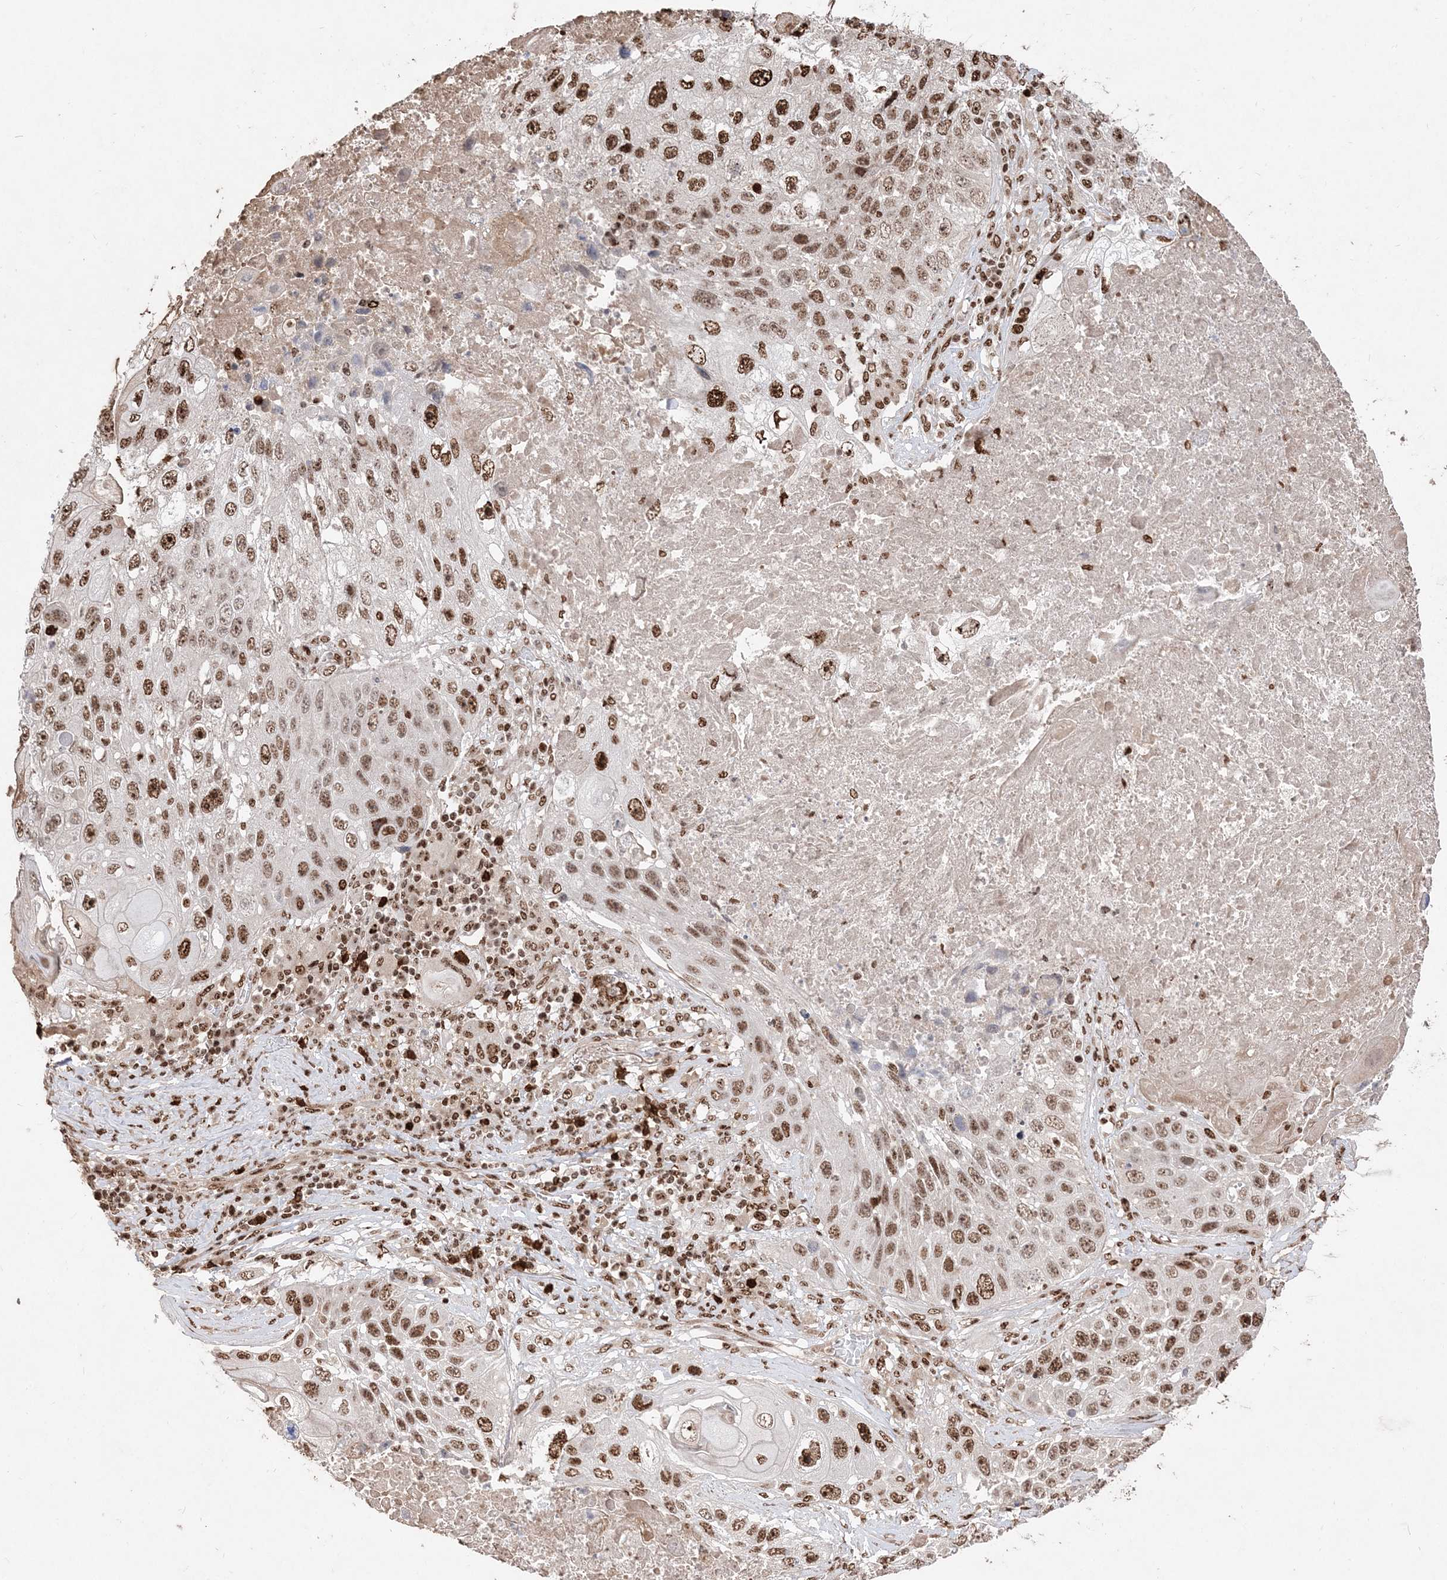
{"staining": {"intensity": "moderate", "quantity": ">75%", "location": "nuclear"}, "tissue": "lung cancer", "cell_type": "Tumor cells", "image_type": "cancer", "snomed": [{"axis": "morphology", "description": "Squamous cell carcinoma, NOS"}, {"axis": "topography", "description": "Lung"}], "caption": "The micrograph exhibits a brown stain indicating the presence of a protein in the nuclear of tumor cells in squamous cell carcinoma (lung).", "gene": "RBM17", "patient": {"sex": "male", "age": 61}}